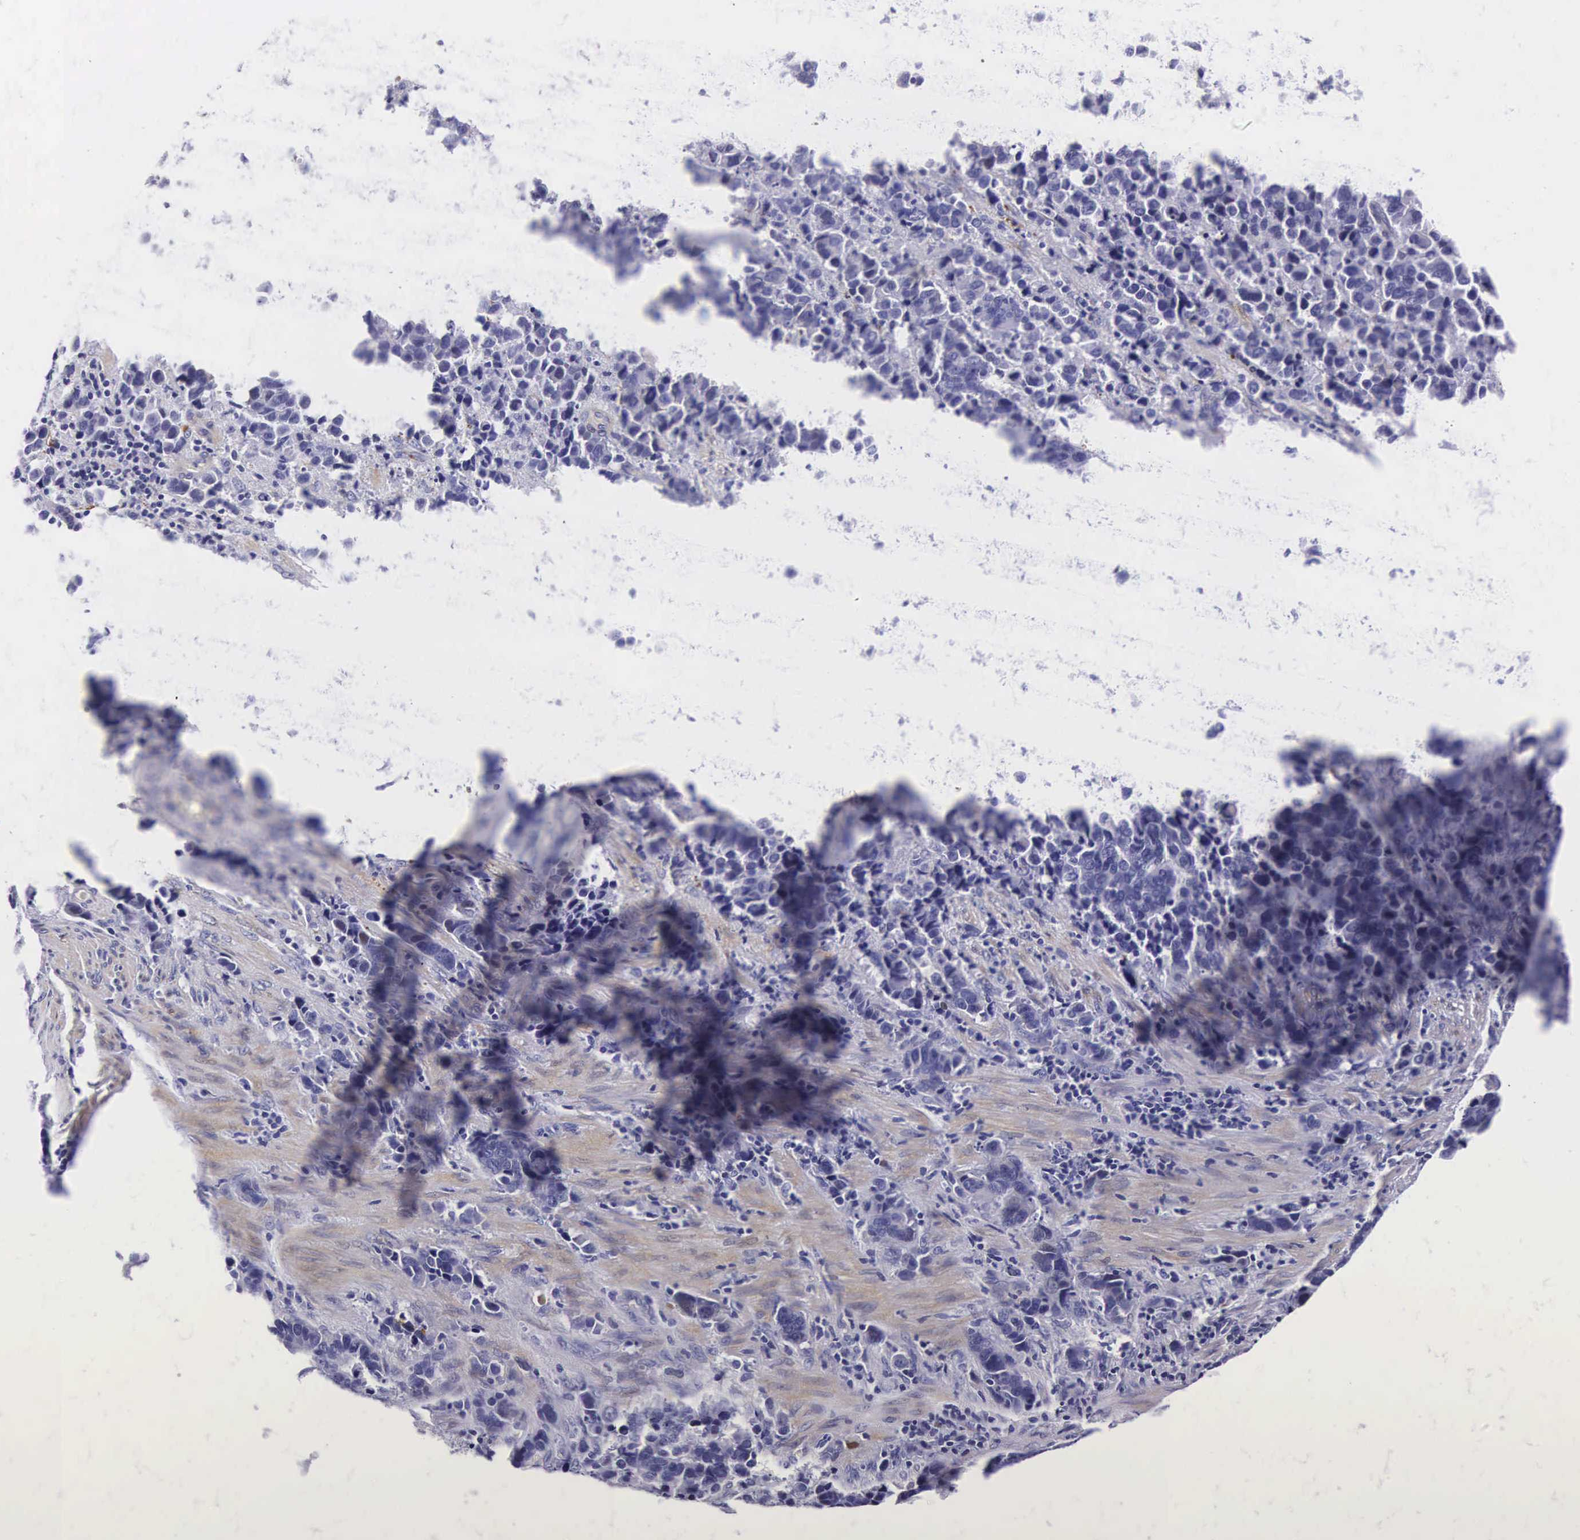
{"staining": {"intensity": "negative", "quantity": "none", "location": "none"}, "tissue": "stomach cancer", "cell_type": "Tumor cells", "image_type": "cancer", "snomed": [{"axis": "morphology", "description": "Adenocarcinoma, NOS"}, {"axis": "topography", "description": "Stomach, upper"}], "caption": "High magnification brightfield microscopy of stomach cancer (adenocarcinoma) stained with DAB (3,3'-diaminobenzidine) (brown) and counterstained with hematoxylin (blue): tumor cells show no significant expression.", "gene": "ENO2", "patient": {"sex": "male", "age": 71}}